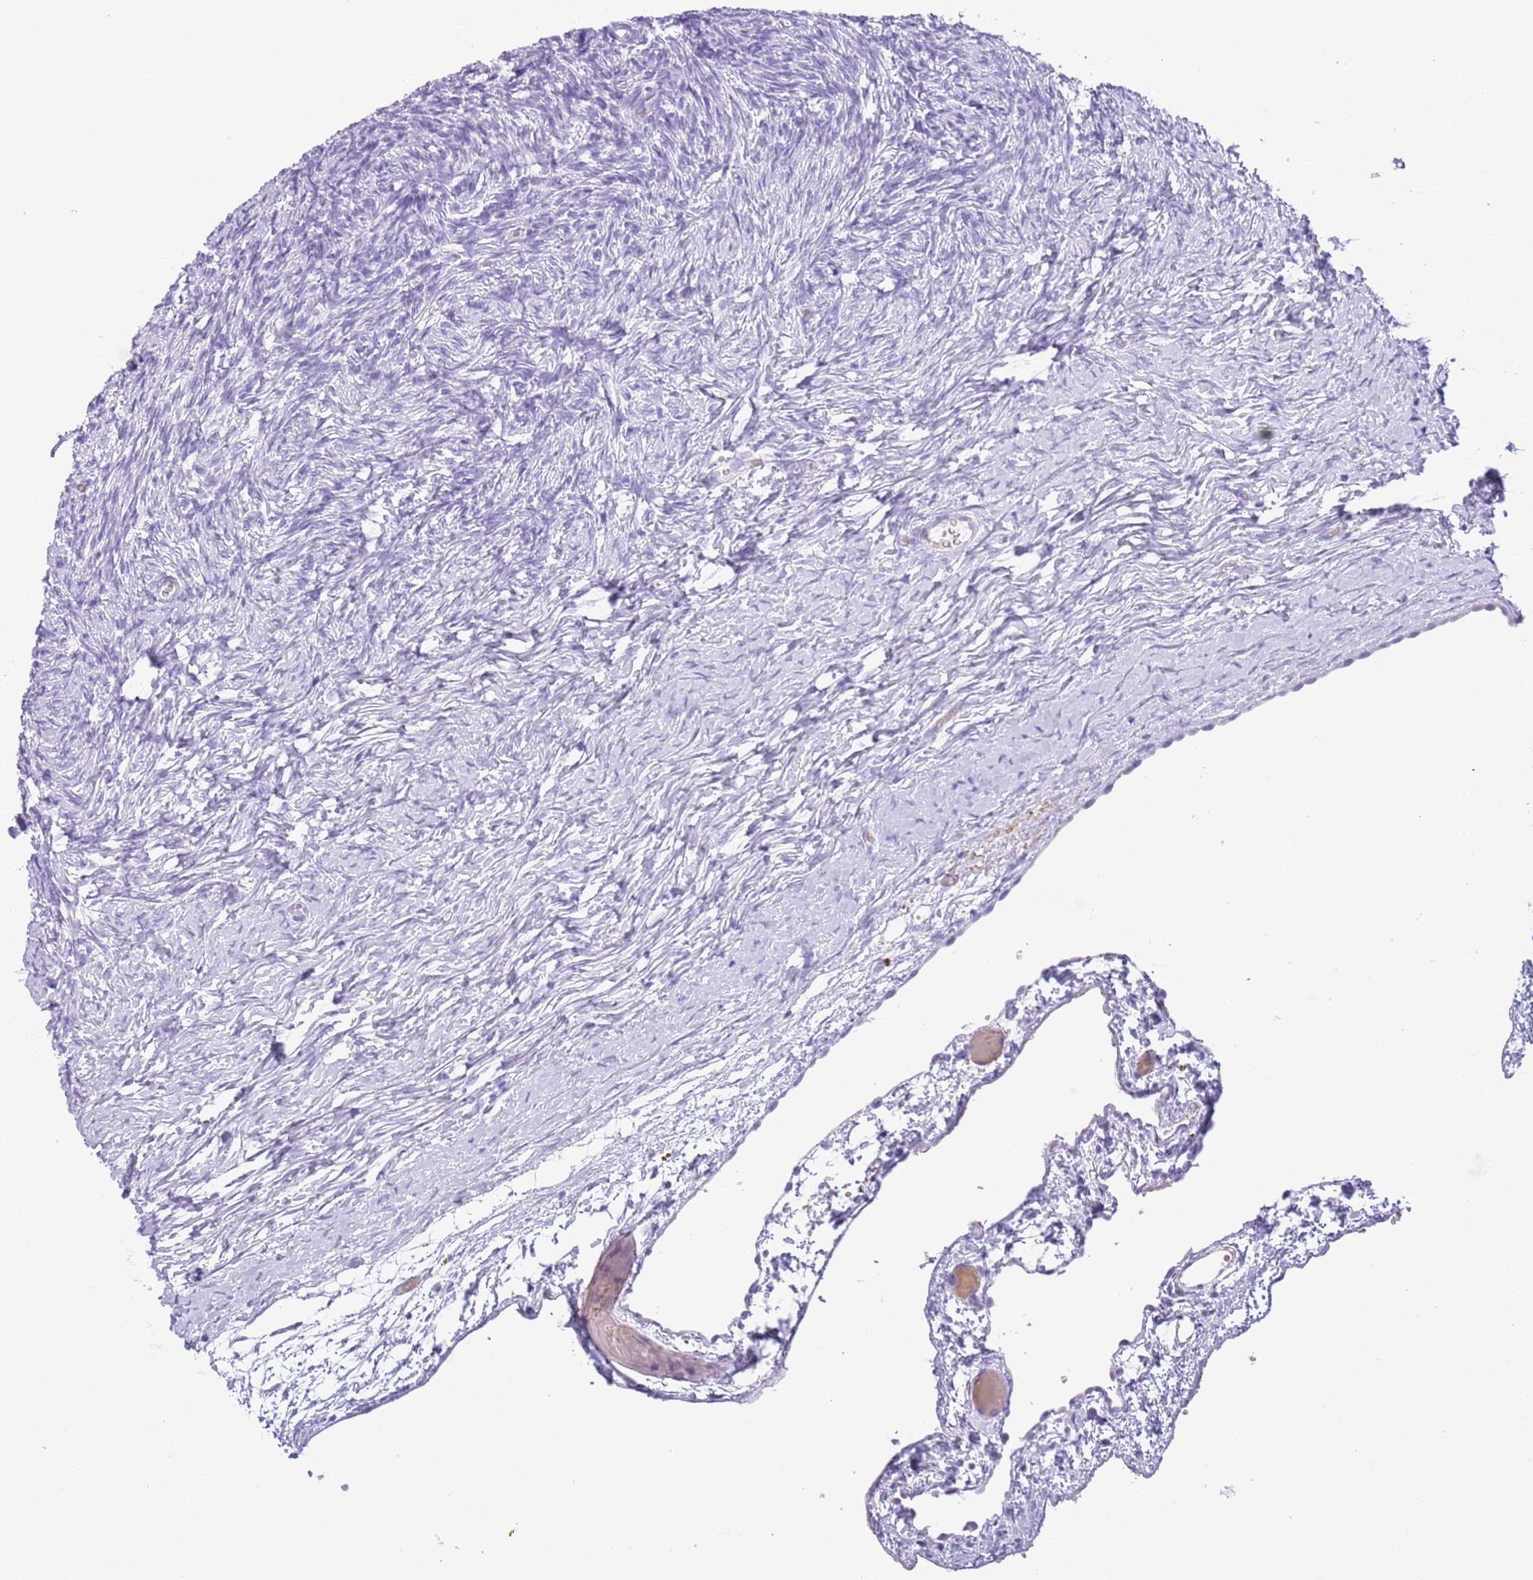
{"staining": {"intensity": "negative", "quantity": "none", "location": "none"}, "tissue": "ovary", "cell_type": "Follicle cells", "image_type": "normal", "snomed": [{"axis": "morphology", "description": "Normal tissue, NOS"}, {"axis": "topography", "description": "Ovary"}], "caption": "High power microscopy photomicrograph of an IHC histopathology image of unremarkable ovary, revealing no significant staining in follicle cells.", "gene": "ACR", "patient": {"sex": "female", "age": 39}}